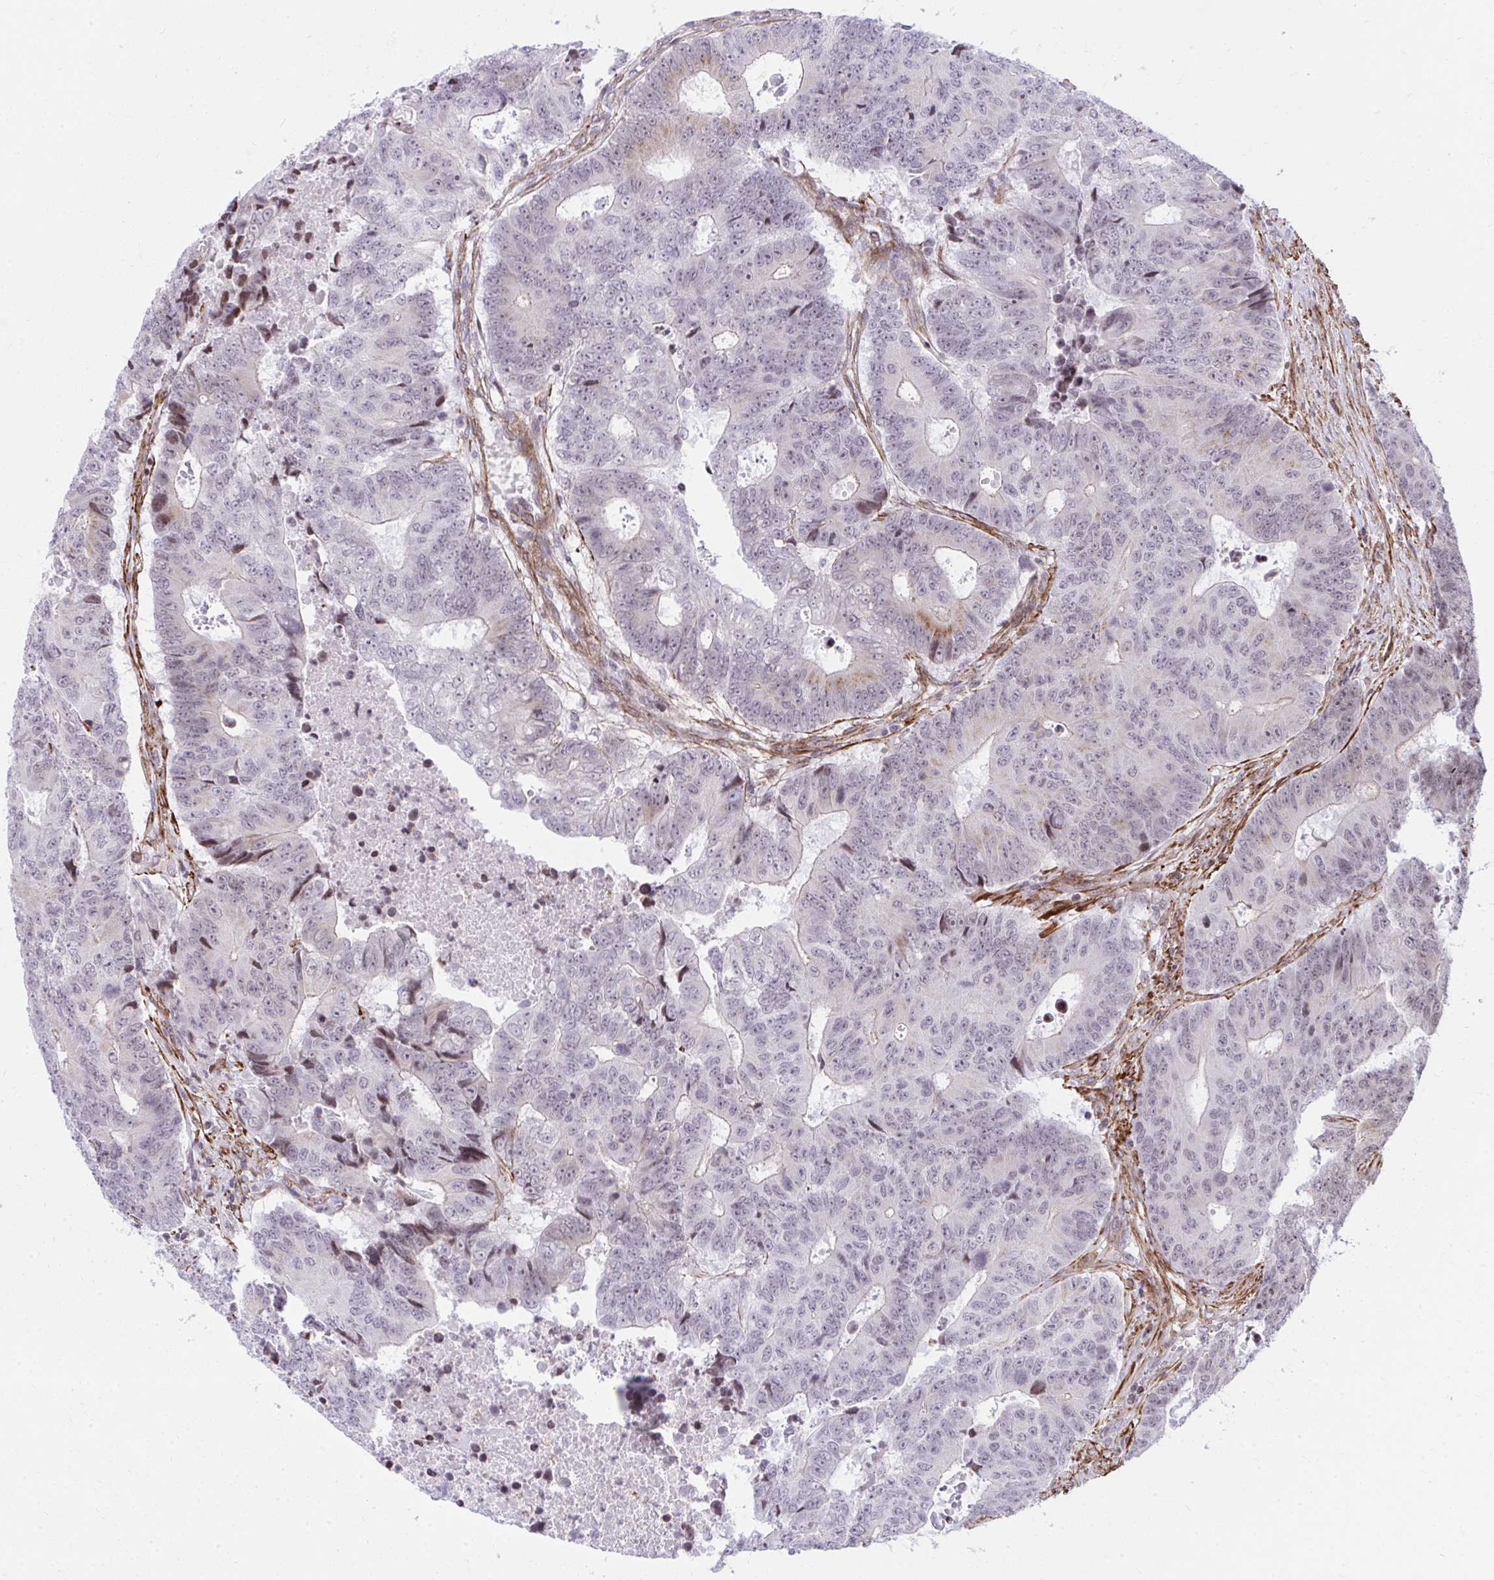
{"staining": {"intensity": "negative", "quantity": "none", "location": "none"}, "tissue": "colorectal cancer", "cell_type": "Tumor cells", "image_type": "cancer", "snomed": [{"axis": "morphology", "description": "Adenocarcinoma, NOS"}, {"axis": "topography", "description": "Colon"}], "caption": "Colorectal cancer stained for a protein using IHC exhibits no expression tumor cells.", "gene": "KCNN4", "patient": {"sex": "female", "age": 48}}